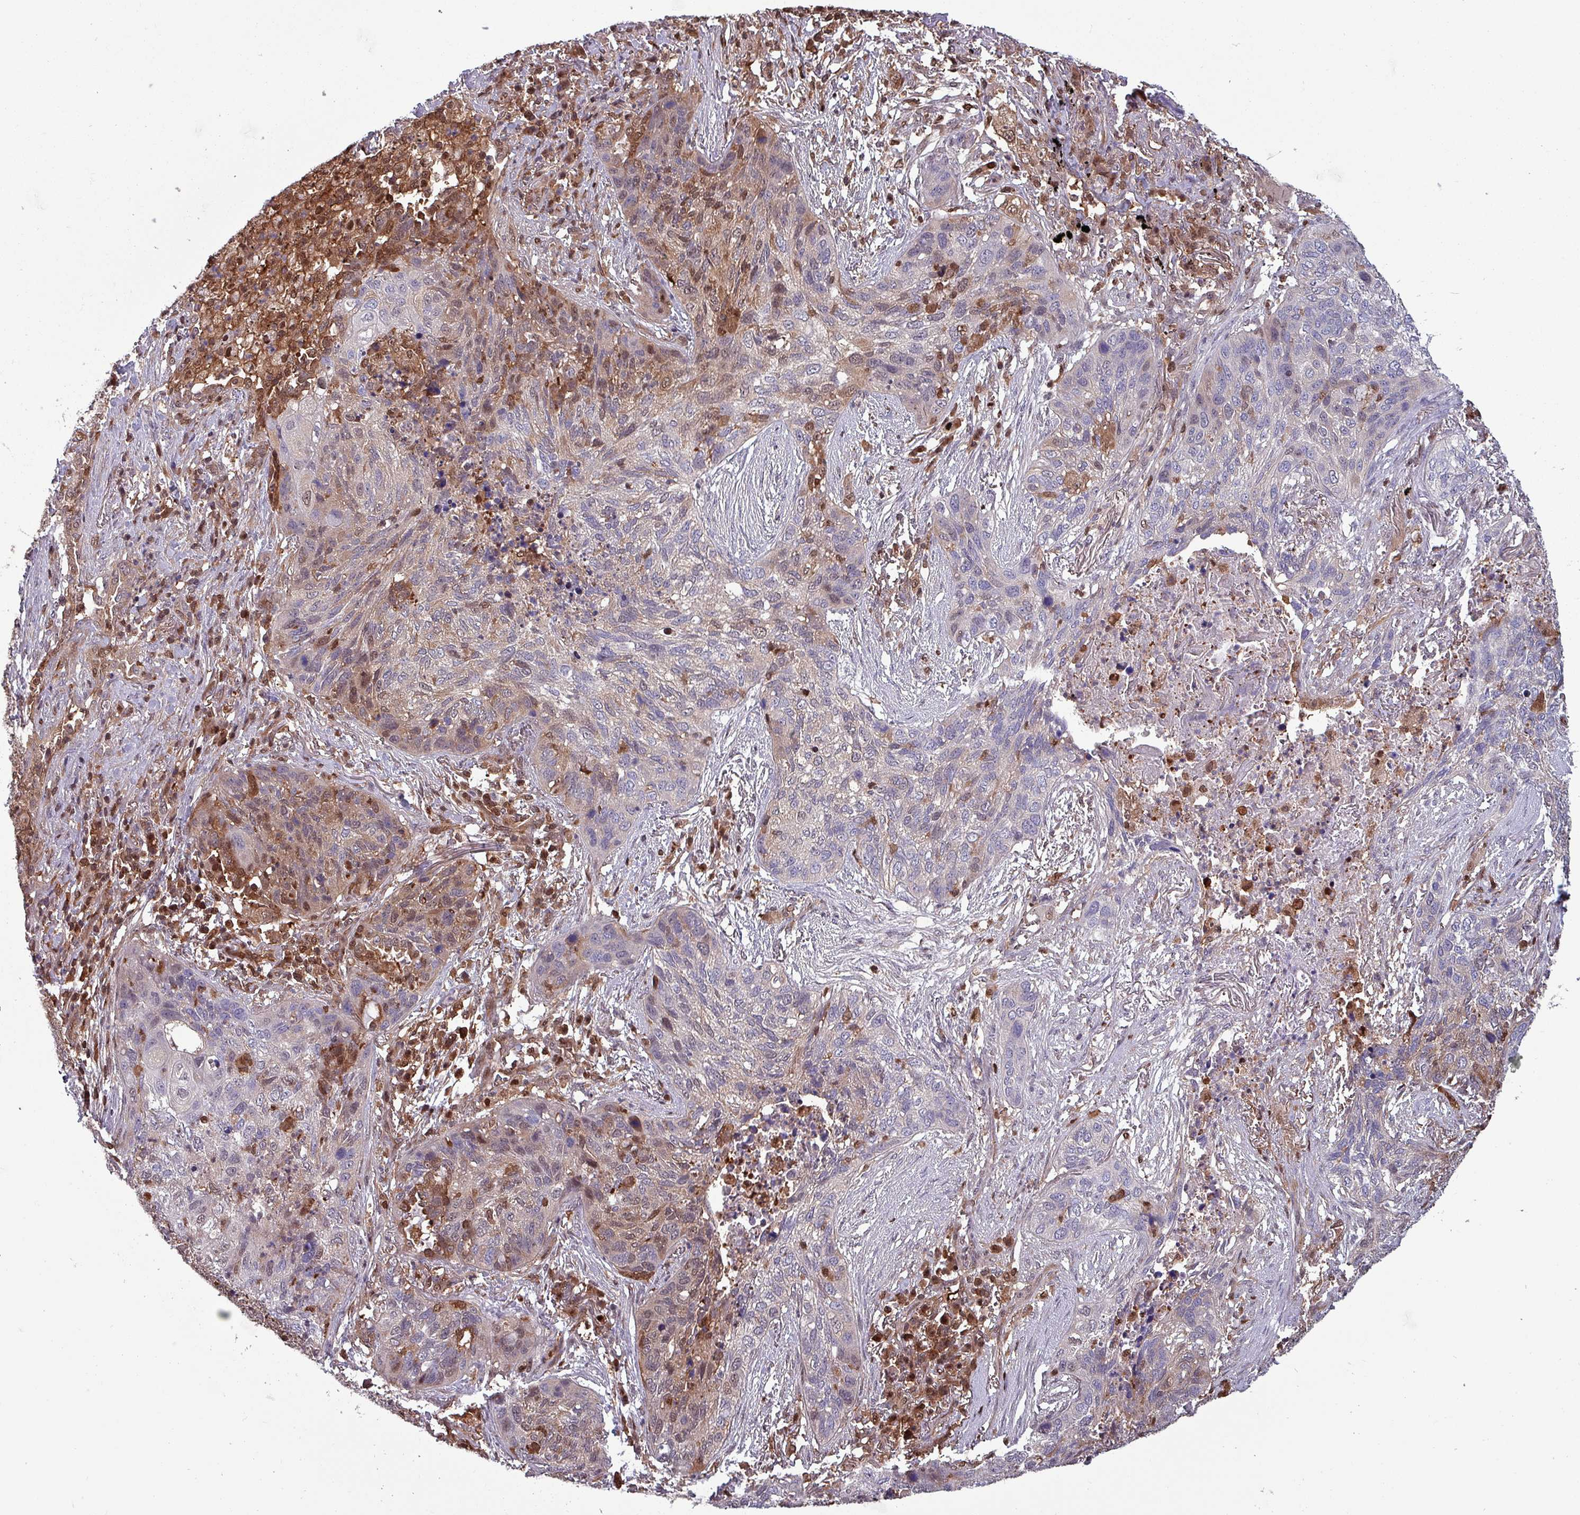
{"staining": {"intensity": "moderate", "quantity": "<25%", "location": "cytoplasmic/membranous,nuclear"}, "tissue": "lung cancer", "cell_type": "Tumor cells", "image_type": "cancer", "snomed": [{"axis": "morphology", "description": "Squamous cell carcinoma, NOS"}, {"axis": "topography", "description": "Lung"}], "caption": "Approximately <25% of tumor cells in human lung squamous cell carcinoma reveal moderate cytoplasmic/membranous and nuclear protein positivity as visualized by brown immunohistochemical staining.", "gene": "PSMB8", "patient": {"sex": "female", "age": 63}}